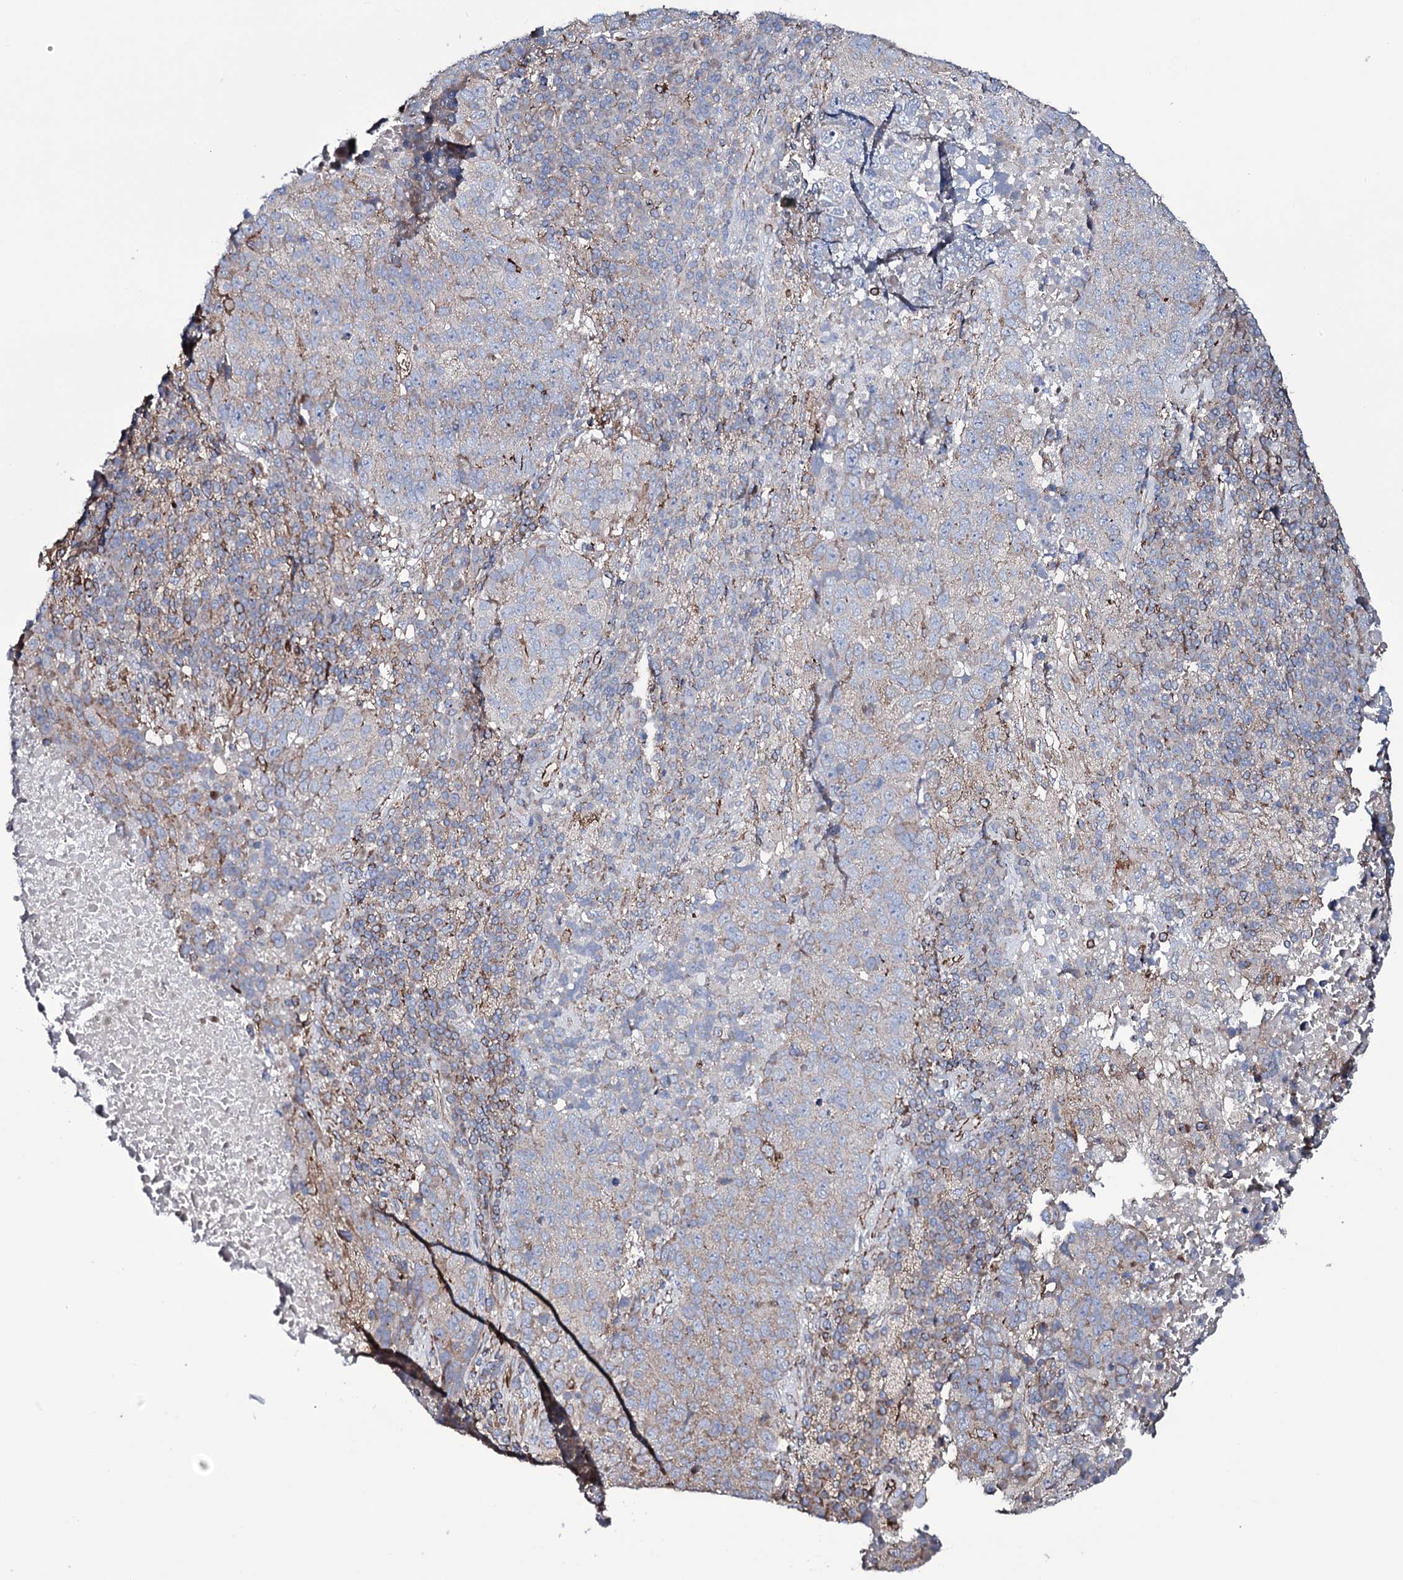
{"staining": {"intensity": "weak", "quantity": "25%-75%", "location": "cytoplasmic/membranous"}, "tissue": "lung cancer", "cell_type": "Tumor cells", "image_type": "cancer", "snomed": [{"axis": "morphology", "description": "Squamous cell carcinoma, NOS"}, {"axis": "topography", "description": "Lung"}], "caption": "A high-resolution micrograph shows IHC staining of squamous cell carcinoma (lung), which reveals weak cytoplasmic/membranous positivity in about 25%-75% of tumor cells.", "gene": "VAMP8", "patient": {"sex": "male", "age": 73}}